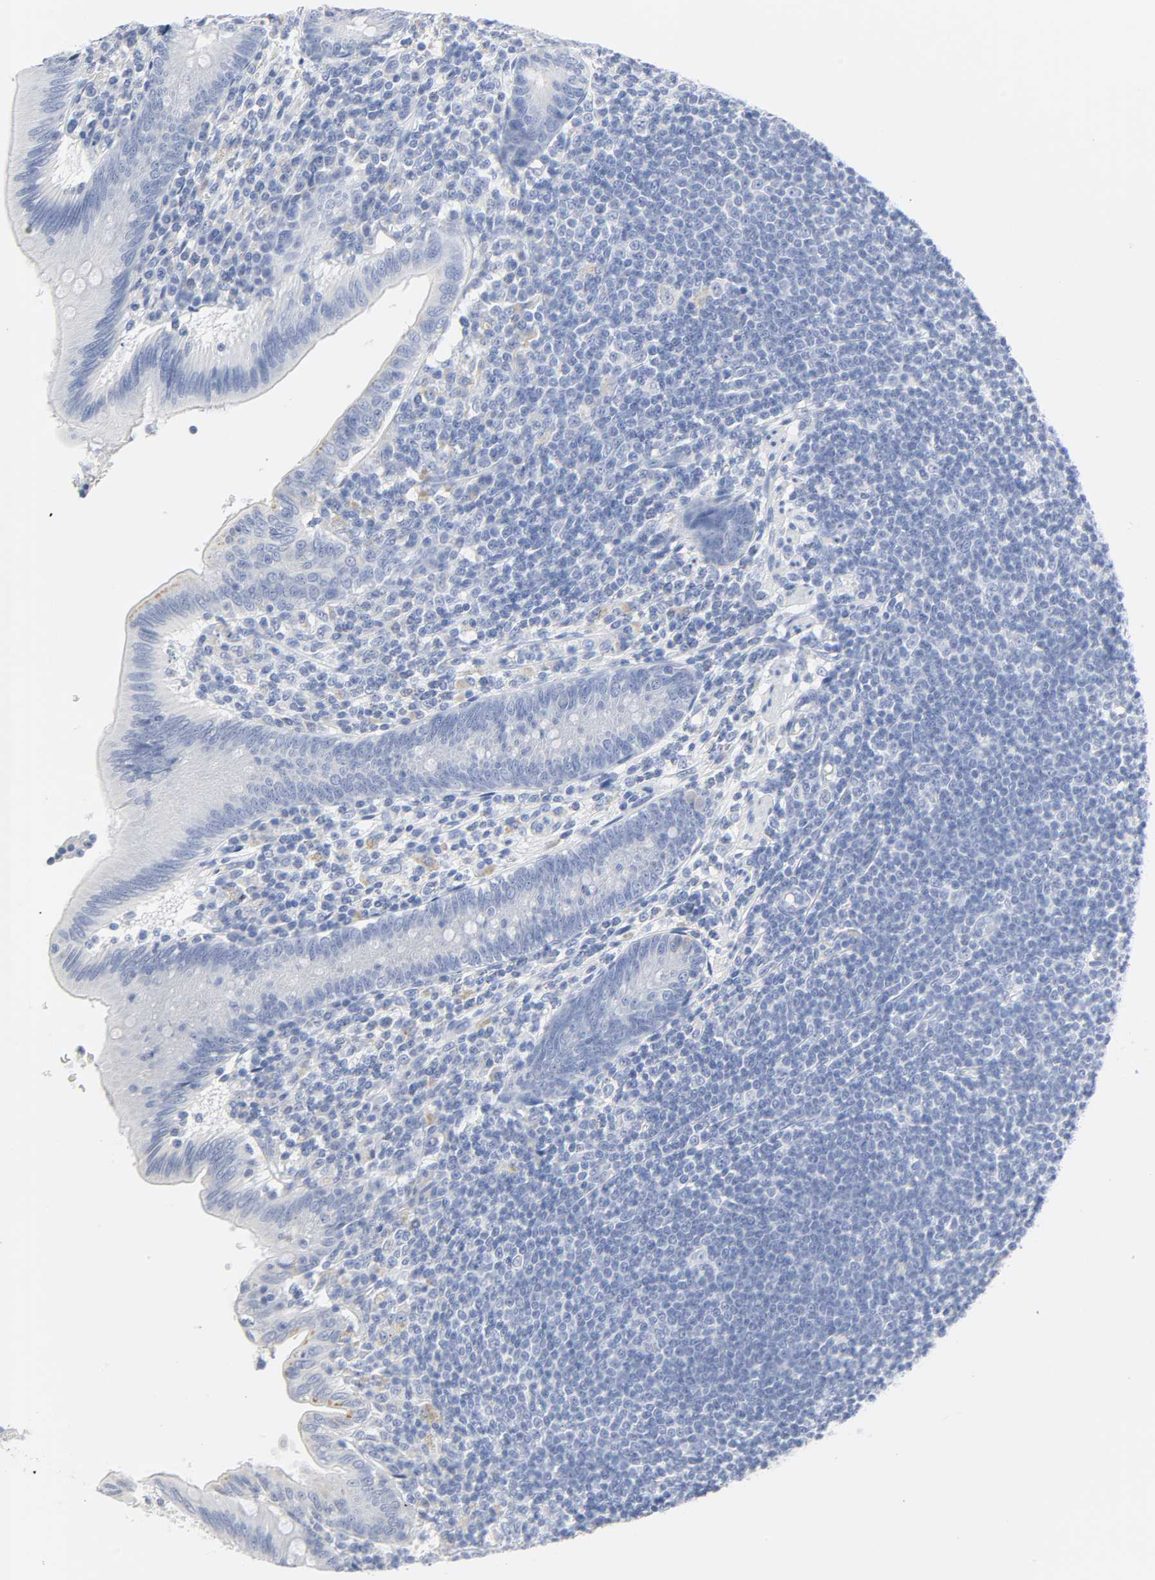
{"staining": {"intensity": "negative", "quantity": "none", "location": "none"}, "tissue": "appendix", "cell_type": "Glandular cells", "image_type": "normal", "snomed": [{"axis": "morphology", "description": "Normal tissue, NOS"}, {"axis": "morphology", "description": "Inflammation, NOS"}, {"axis": "topography", "description": "Appendix"}], "caption": "The immunohistochemistry image has no significant staining in glandular cells of appendix. The staining was performed using DAB to visualize the protein expression in brown, while the nuclei were stained in blue with hematoxylin (Magnification: 20x).", "gene": "ACP3", "patient": {"sex": "male", "age": 46}}